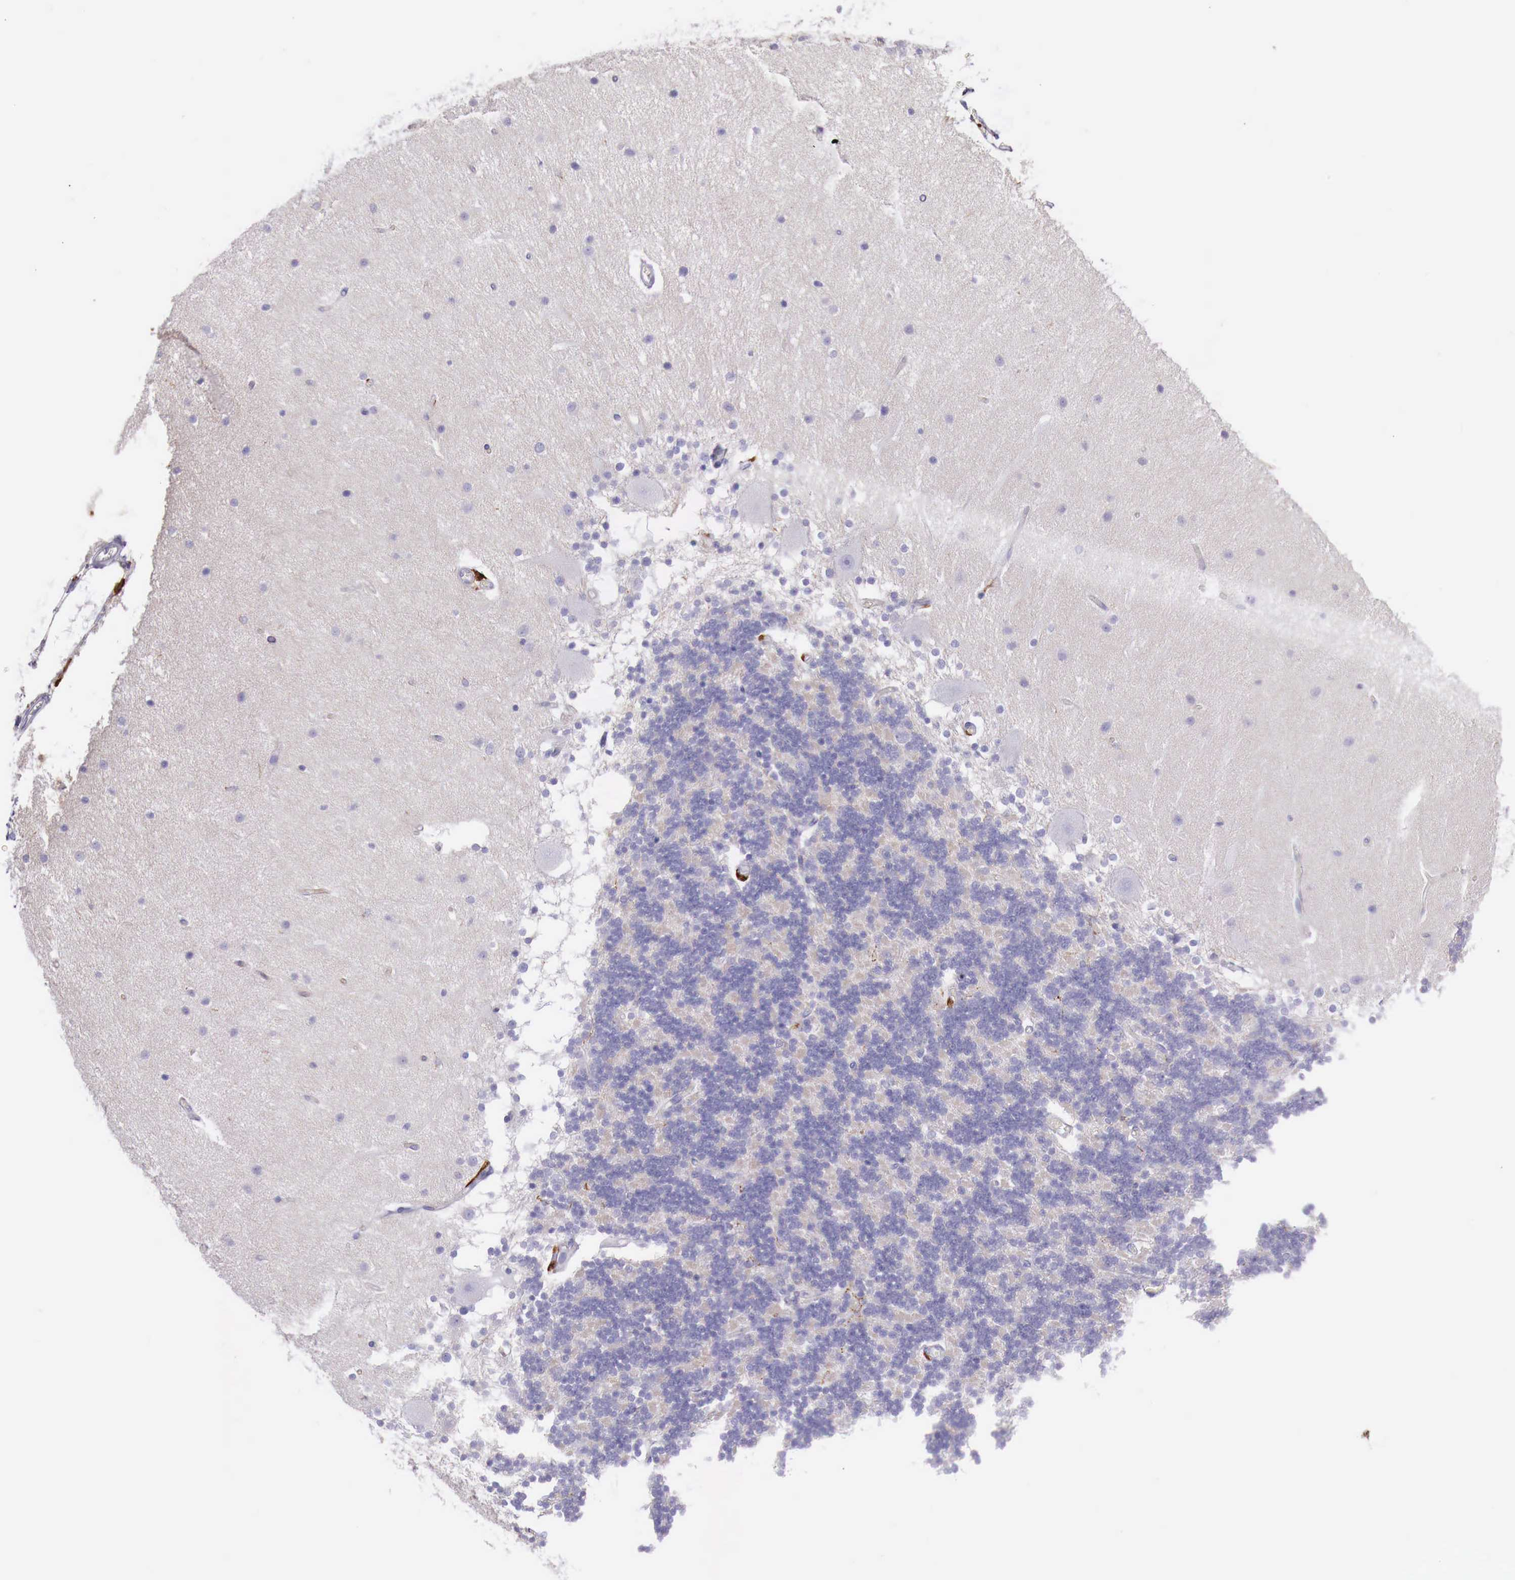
{"staining": {"intensity": "negative", "quantity": "none", "location": "none"}, "tissue": "cerebellum", "cell_type": "Cells in granular layer", "image_type": "normal", "snomed": [{"axis": "morphology", "description": "Normal tissue, NOS"}, {"axis": "topography", "description": "Cerebellum"}], "caption": "There is no significant positivity in cells in granular layer of cerebellum. The staining is performed using DAB brown chromogen with nuclei counter-stained in using hematoxylin.", "gene": "MSR1", "patient": {"sex": "female", "age": 54}}